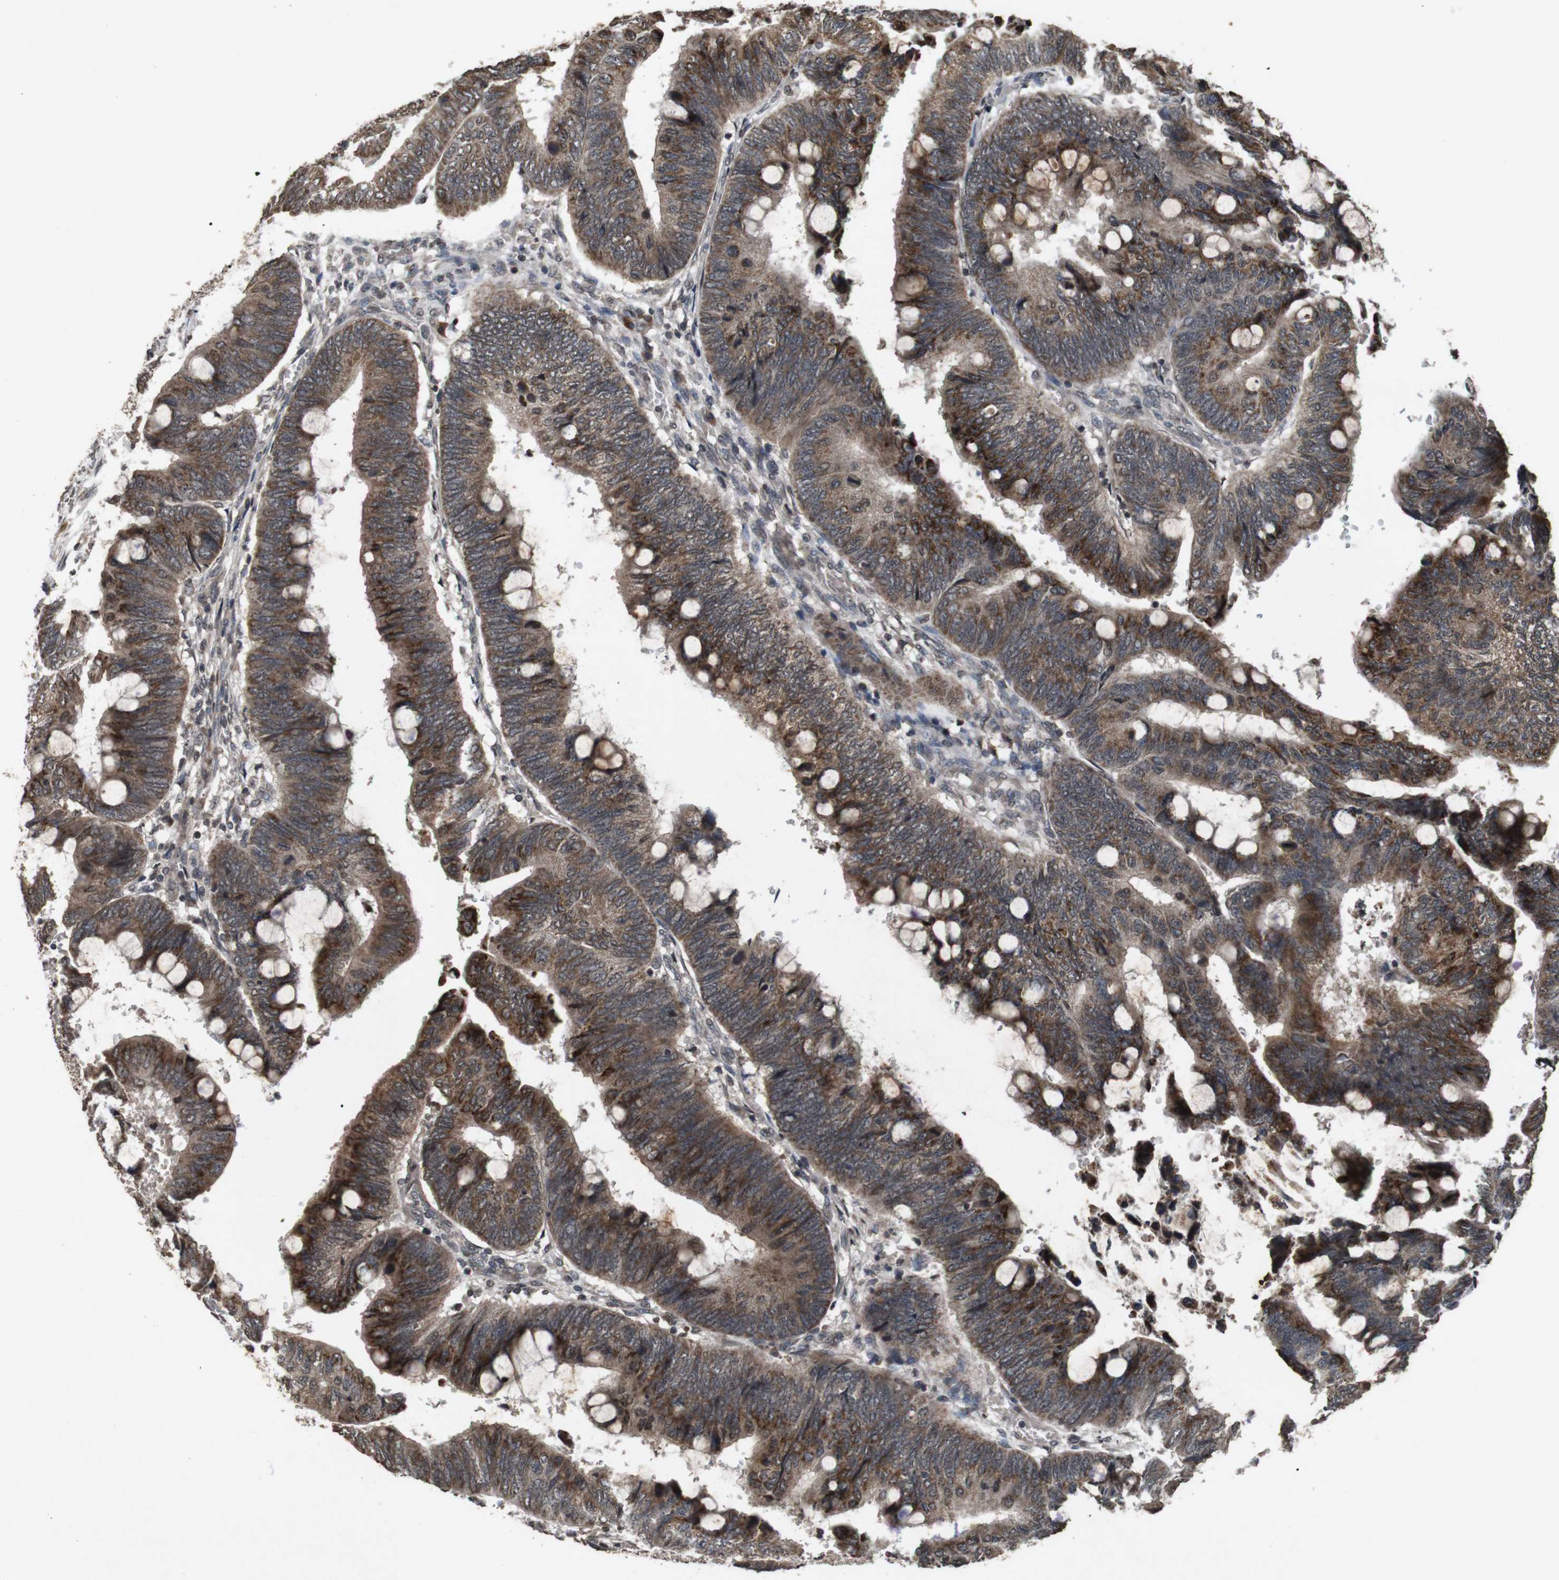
{"staining": {"intensity": "strong", "quantity": ">75%", "location": "cytoplasmic/membranous"}, "tissue": "colorectal cancer", "cell_type": "Tumor cells", "image_type": "cancer", "snomed": [{"axis": "morphology", "description": "Normal tissue, NOS"}, {"axis": "morphology", "description": "Adenocarcinoma, NOS"}, {"axis": "topography", "description": "Rectum"}, {"axis": "topography", "description": "Peripheral nerve tissue"}], "caption": "High-magnification brightfield microscopy of colorectal cancer (adenocarcinoma) stained with DAB (3,3'-diaminobenzidine) (brown) and counterstained with hematoxylin (blue). tumor cells exhibit strong cytoplasmic/membranous expression is present in approximately>75% of cells.", "gene": "SORL1", "patient": {"sex": "male", "age": 92}}